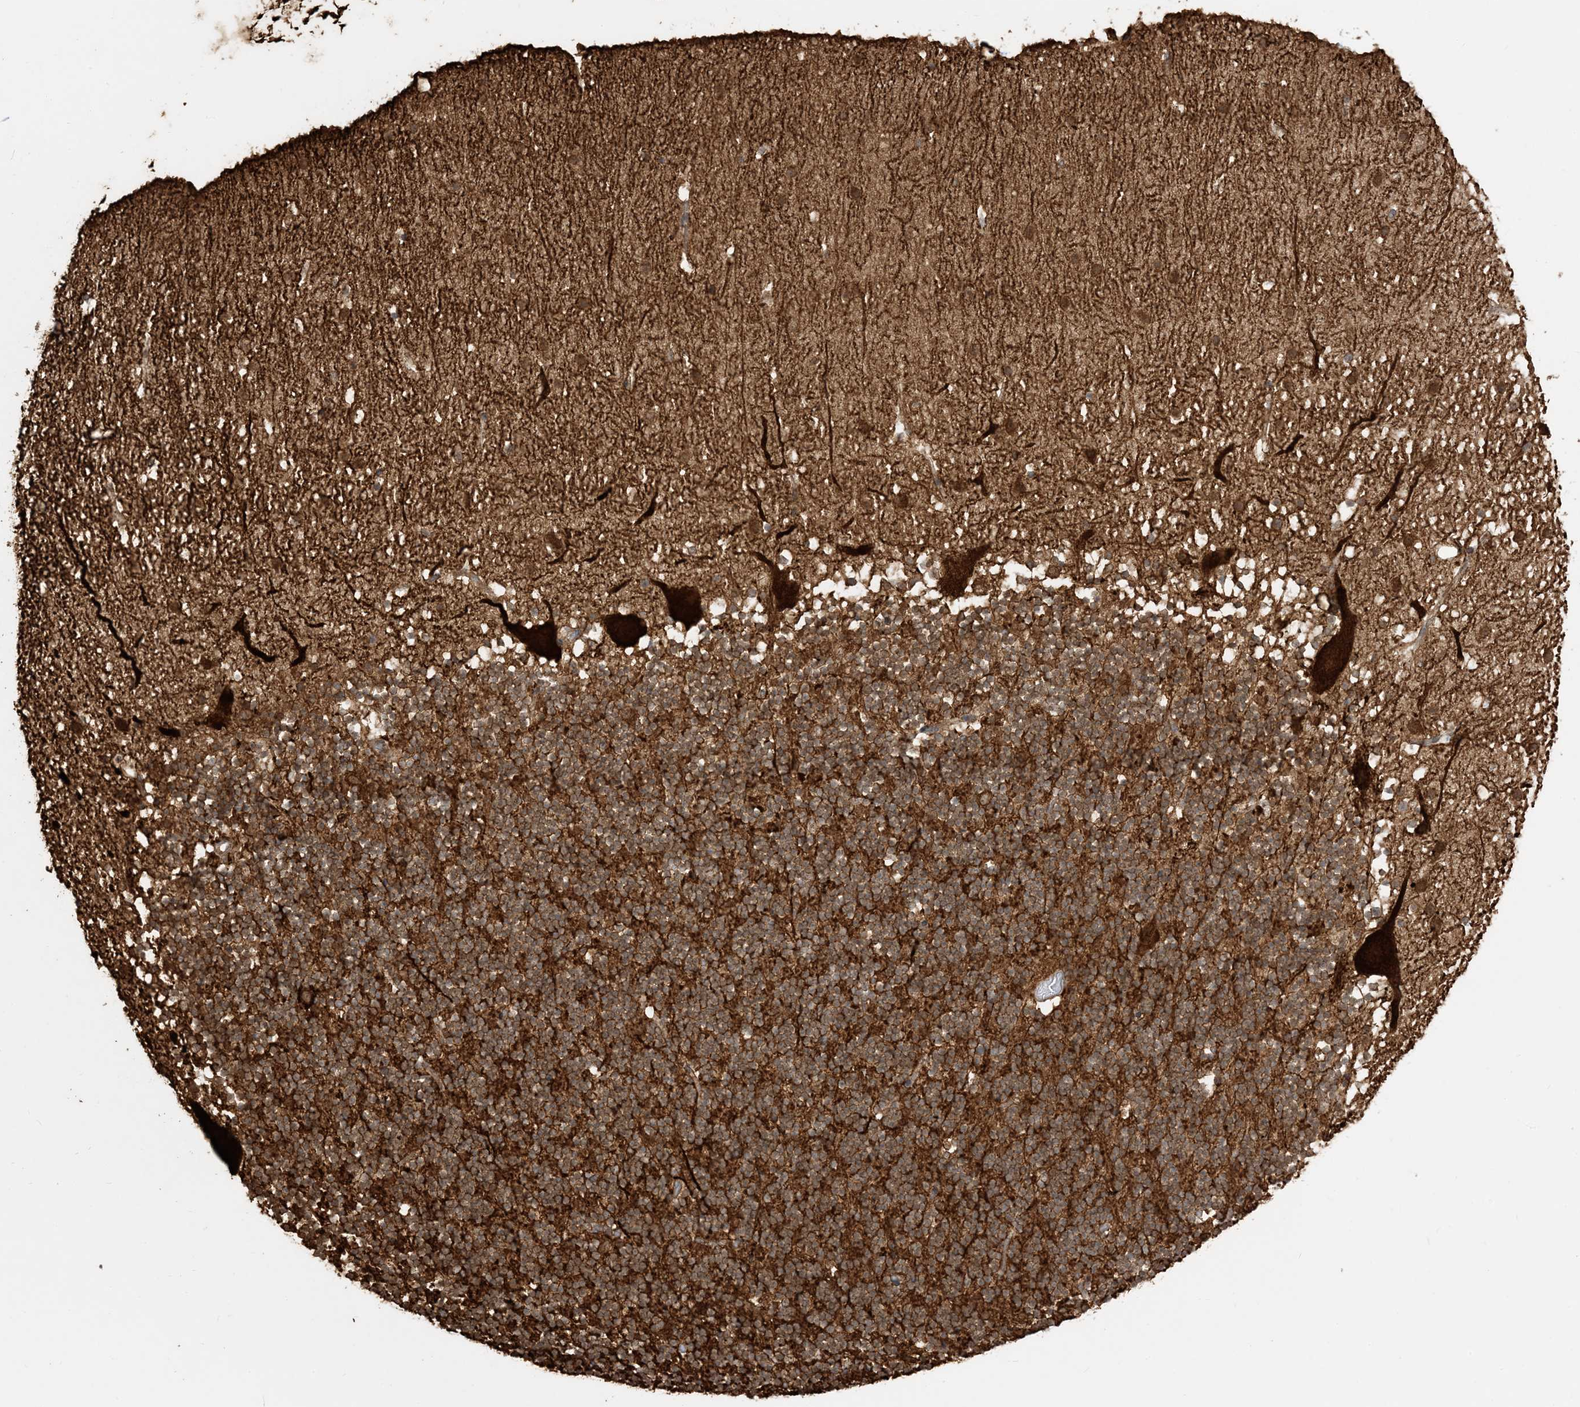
{"staining": {"intensity": "moderate", "quantity": ">75%", "location": "cytoplasmic/membranous"}, "tissue": "cerebellum", "cell_type": "Cells in granular layer", "image_type": "normal", "snomed": [{"axis": "morphology", "description": "Normal tissue, NOS"}, {"axis": "topography", "description": "Cerebellum"}], "caption": "Immunohistochemical staining of benign cerebellum displays >75% levels of moderate cytoplasmic/membranous protein positivity in about >75% of cells in granular layer. Nuclei are stained in blue.", "gene": "SRP72", "patient": {"sex": "male", "age": 57}}